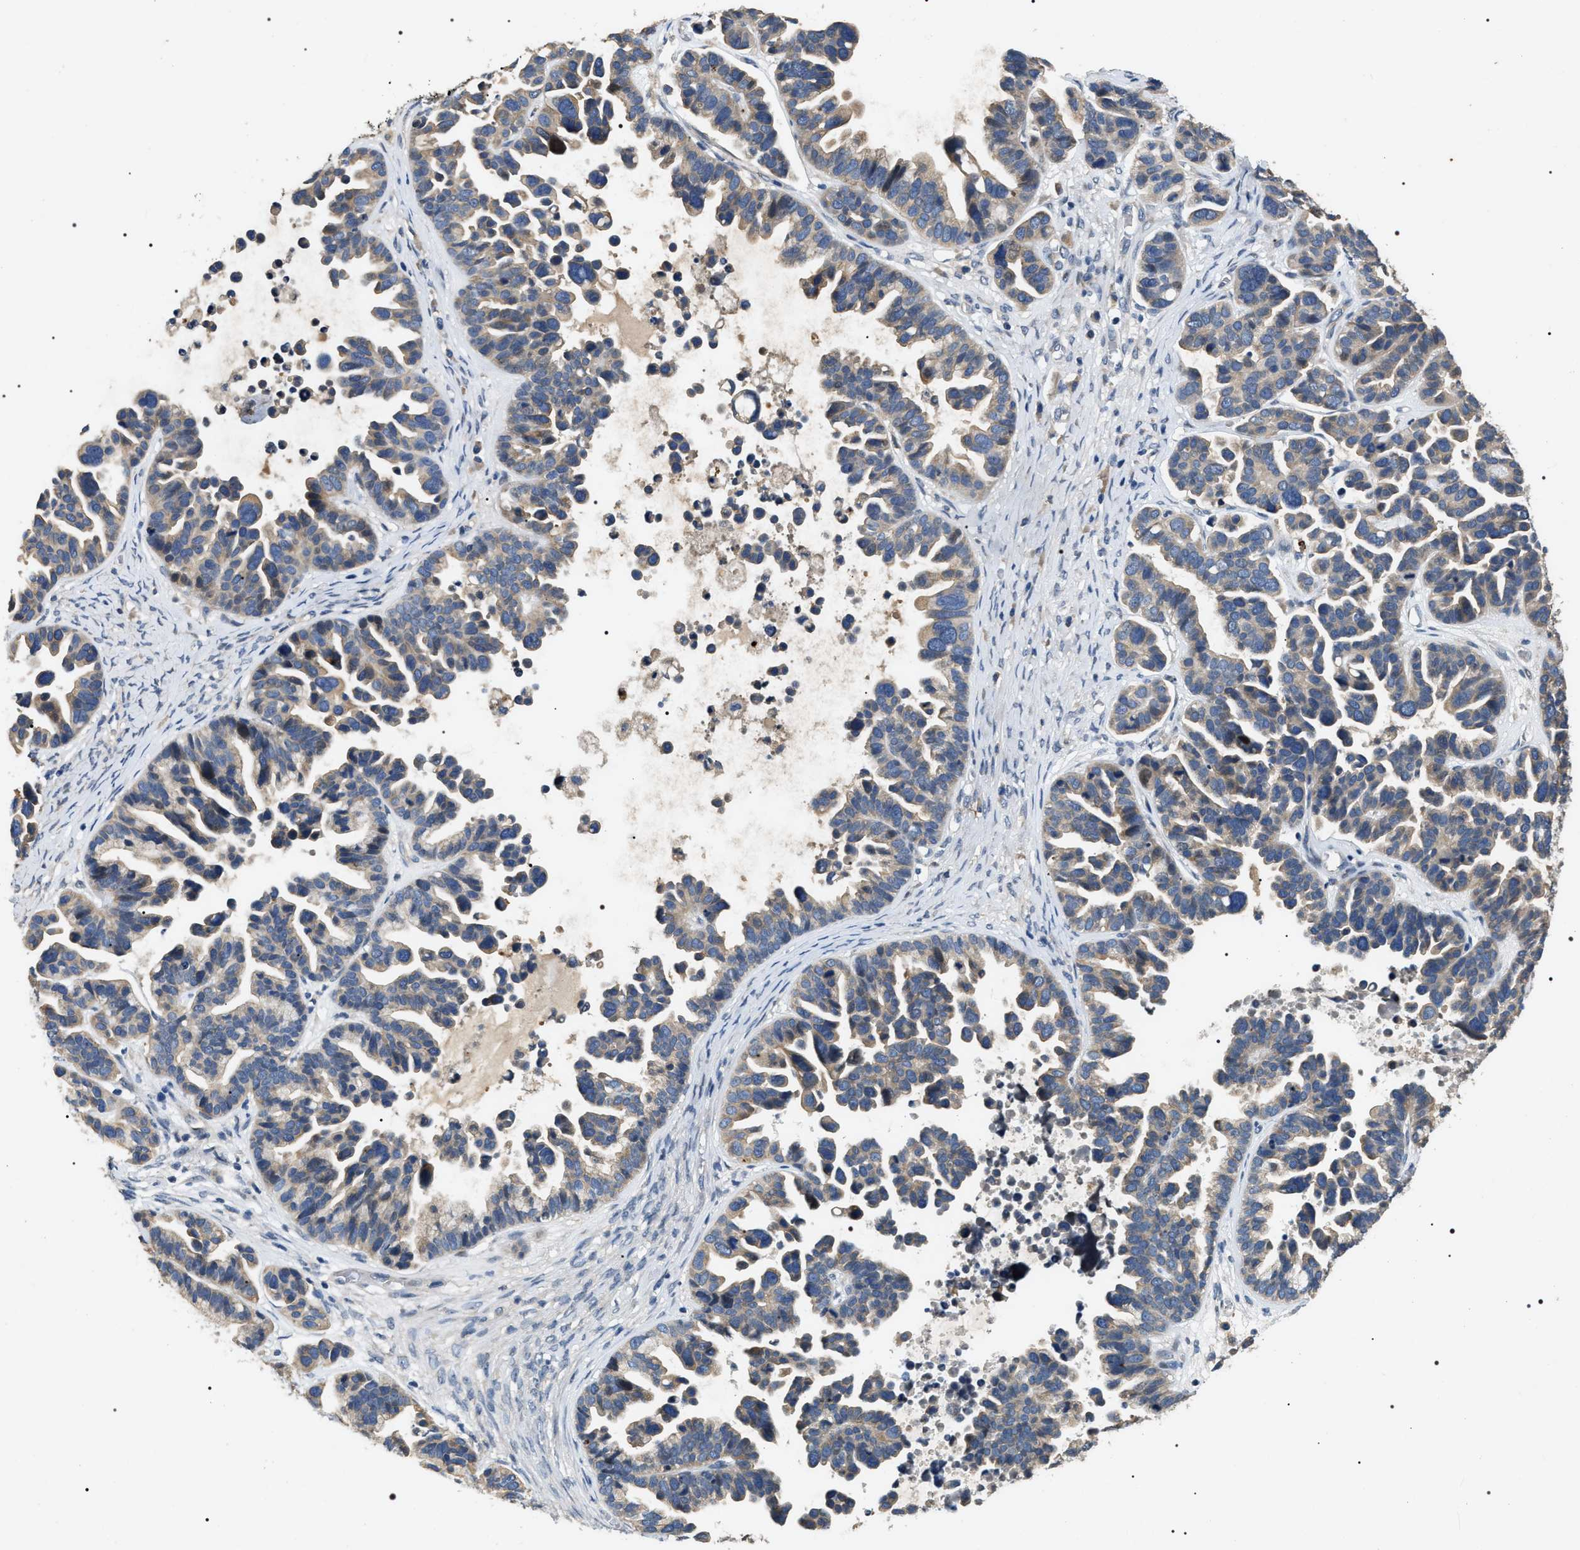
{"staining": {"intensity": "weak", "quantity": "25%-75%", "location": "cytoplasmic/membranous"}, "tissue": "ovarian cancer", "cell_type": "Tumor cells", "image_type": "cancer", "snomed": [{"axis": "morphology", "description": "Cystadenocarcinoma, serous, NOS"}, {"axis": "topography", "description": "Ovary"}], "caption": "Human ovarian cancer (serous cystadenocarcinoma) stained with a protein marker displays weak staining in tumor cells.", "gene": "IFT81", "patient": {"sex": "female", "age": 56}}